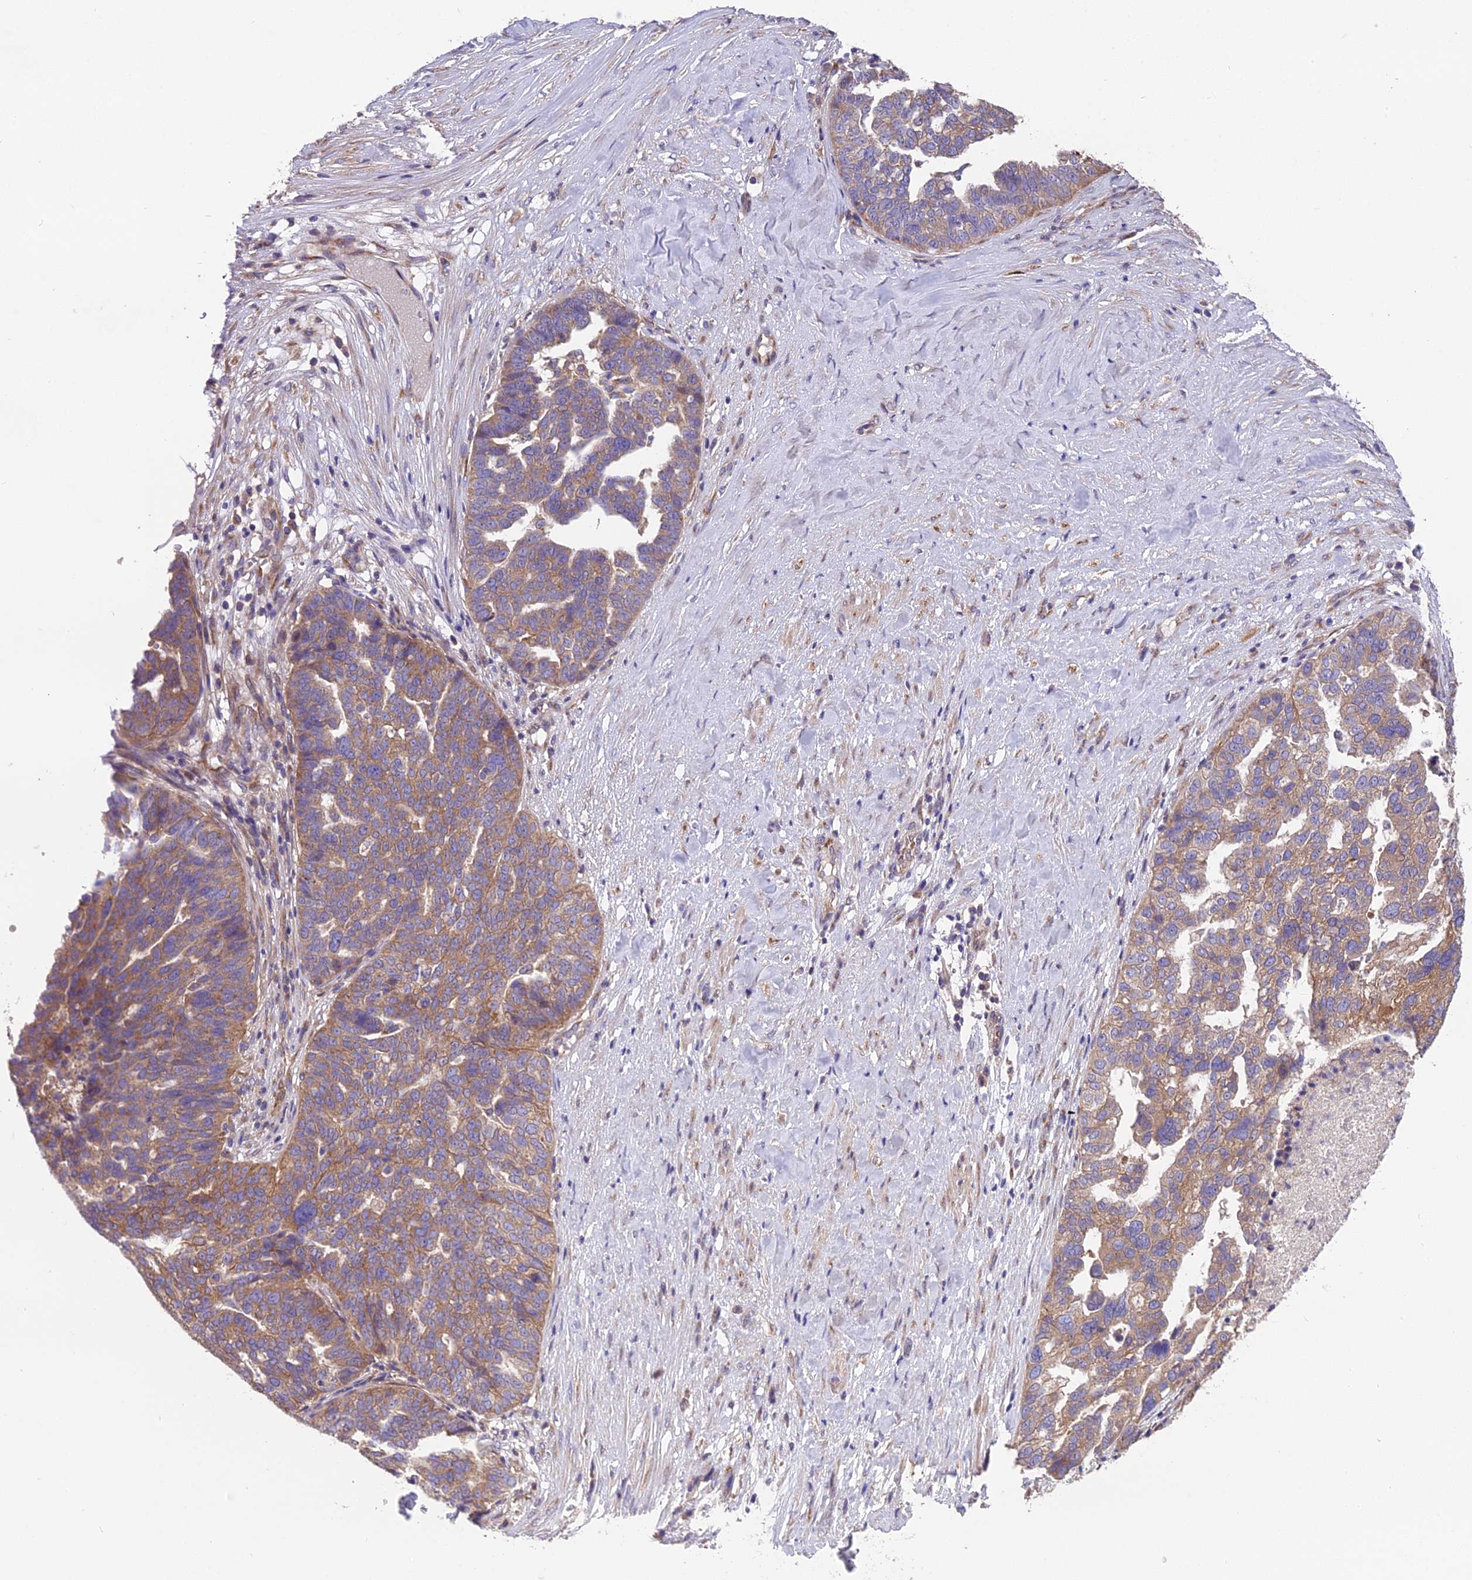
{"staining": {"intensity": "moderate", "quantity": ">75%", "location": "cytoplasmic/membranous"}, "tissue": "ovarian cancer", "cell_type": "Tumor cells", "image_type": "cancer", "snomed": [{"axis": "morphology", "description": "Cystadenocarcinoma, serous, NOS"}, {"axis": "topography", "description": "Ovary"}], "caption": "A histopathology image showing moderate cytoplasmic/membranous staining in approximately >75% of tumor cells in serous cystadenocarcinoma (ovarian), as visualized by brown immunohistochemical staining.", "gene": "BLOC1S4", "patient": {"sex": "female", "age": 59}}